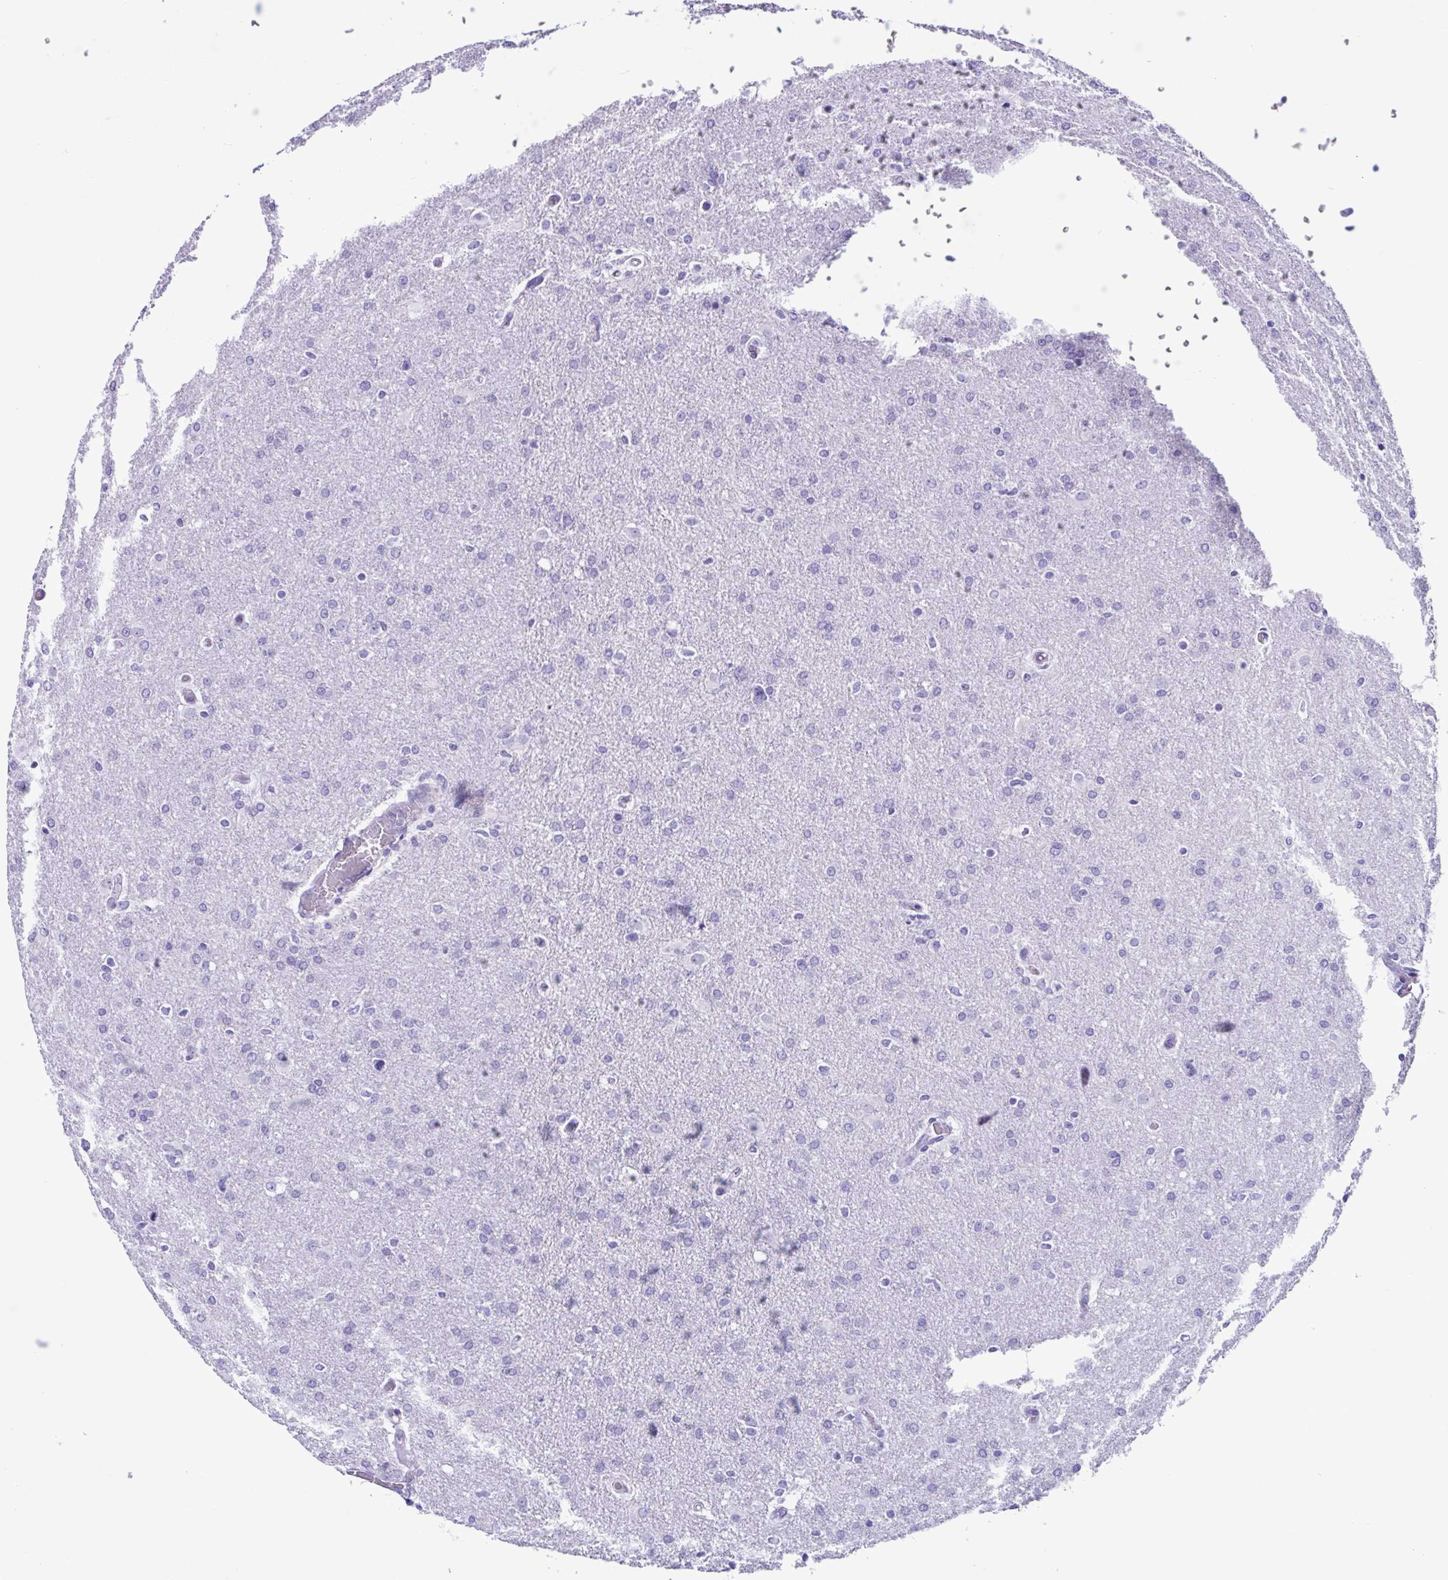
{"staining": {"intensity": "negative", "quantity": "none", "location": "none"}, "tissue": "glioma", "cell_type": "Tumor cells", "image_type": "cancer", "snomed": [{"axis": "morphology", "description": "Glioma, malignant, High grade"}, {"axis": "topography", "description": "Brain"}], "caption": "Immunohistochemical staining of high-grade glioma (malignant) shows no significant staining in tumor cells. Brightfield microscopy of IHC stained with DAB (3,3'-diaminobenzidine) (brown) and hematoxylin (blue), captured at high magnification.", "gene": "CBY2", "patient": {"sex": "male", "age": 68}}